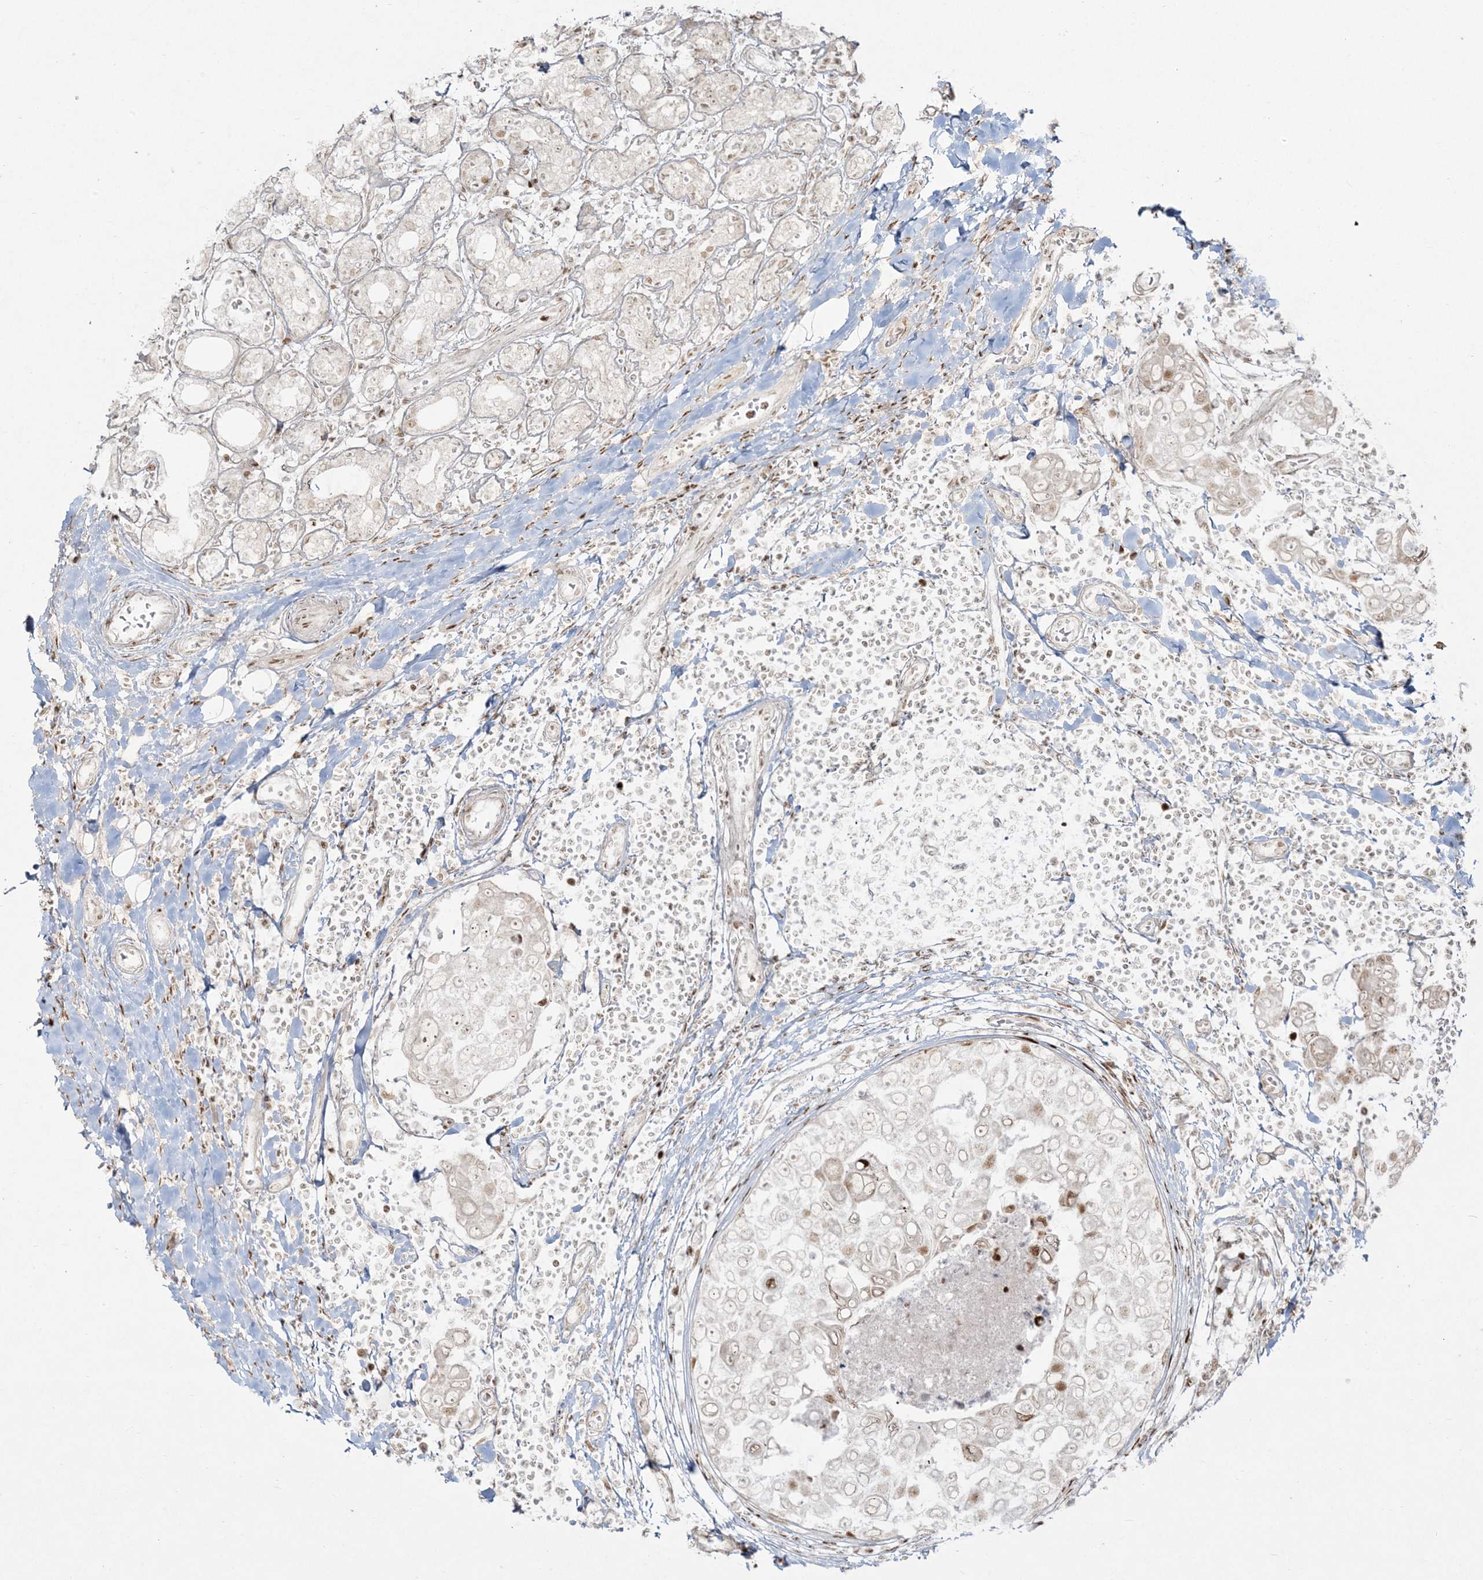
{"staining": {"intensity": "moderate", "quantity": "<25%", "location": "nuclear"}, "tissue": "breast cancer", "cell_type": "Tumor cells", "image_type": "cancer", "snomed": [{"axis": "morphology", "description": "Duct carcinoma"}, {"axis": "topography", "description": "Breast"}], "caption": "Protein positivity by IHC shows moderate nuclear staining in about <25% of tumor cells in breast cancer.", "gene": "RBM10", "patient": {"sex": "female", "age": 27}}